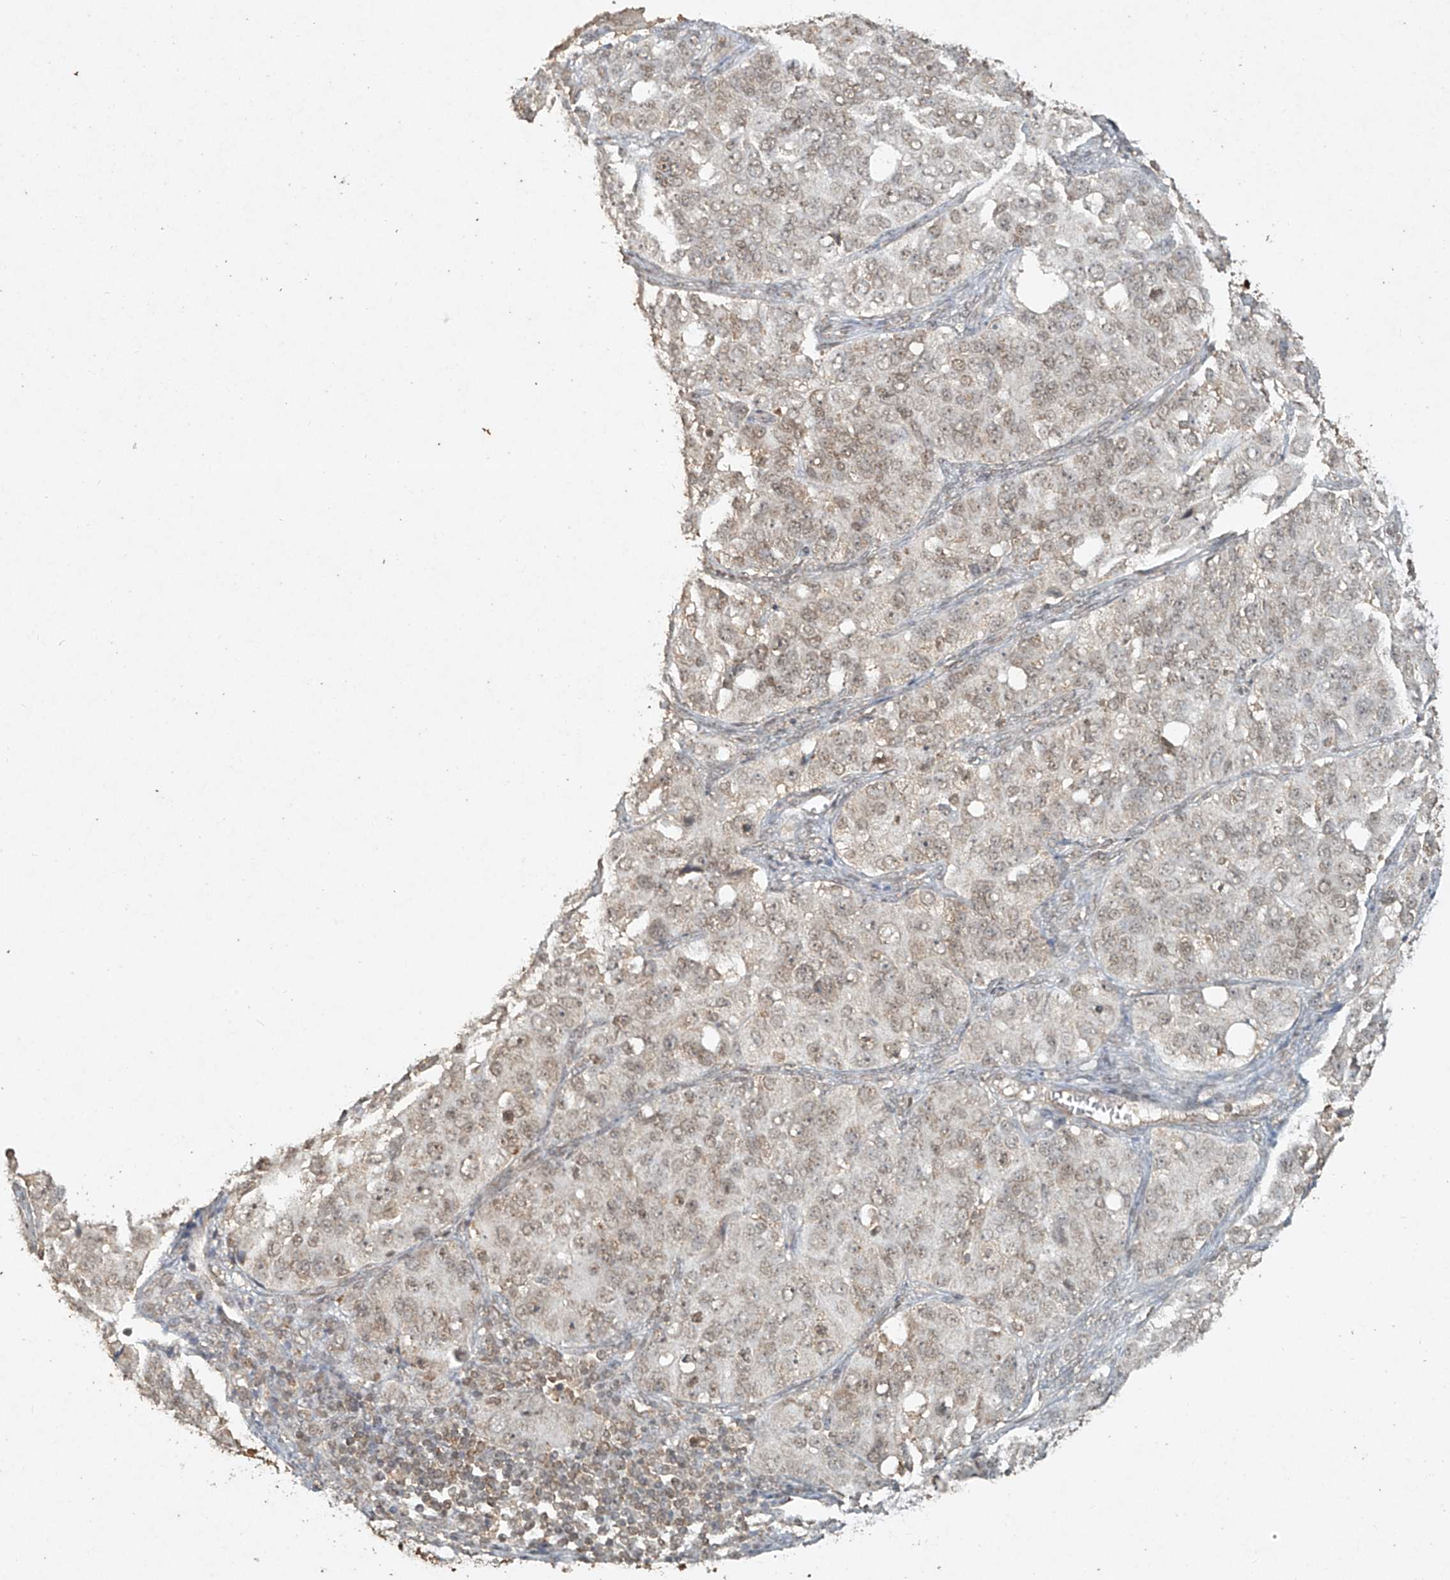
{"staining": {"intensity": "weak", "quantity": ">75%", "location": "cytoplasmic/membranous,nuclear"}, "tissue": "ovarian cancer", "cell_type": "Tumor cells", "image_type": "cancer", "snomed": [{"axis": "morphology", "description": "Carcinoma, endometroid"}, {"axis": "topography", "description": "Ovary"}], "caption": "This histopathology image demonstrates ovarian cancer (endometroid carcinoma) stained with IHC to label a protein in brown. The cytoplasmic/membranous and nuclear of tumor cells show weak positivity for the protein. Nuclei are counter-stained blue.", "gene": "TIGAR", "patient": {"sex": "female", "age": 51}}